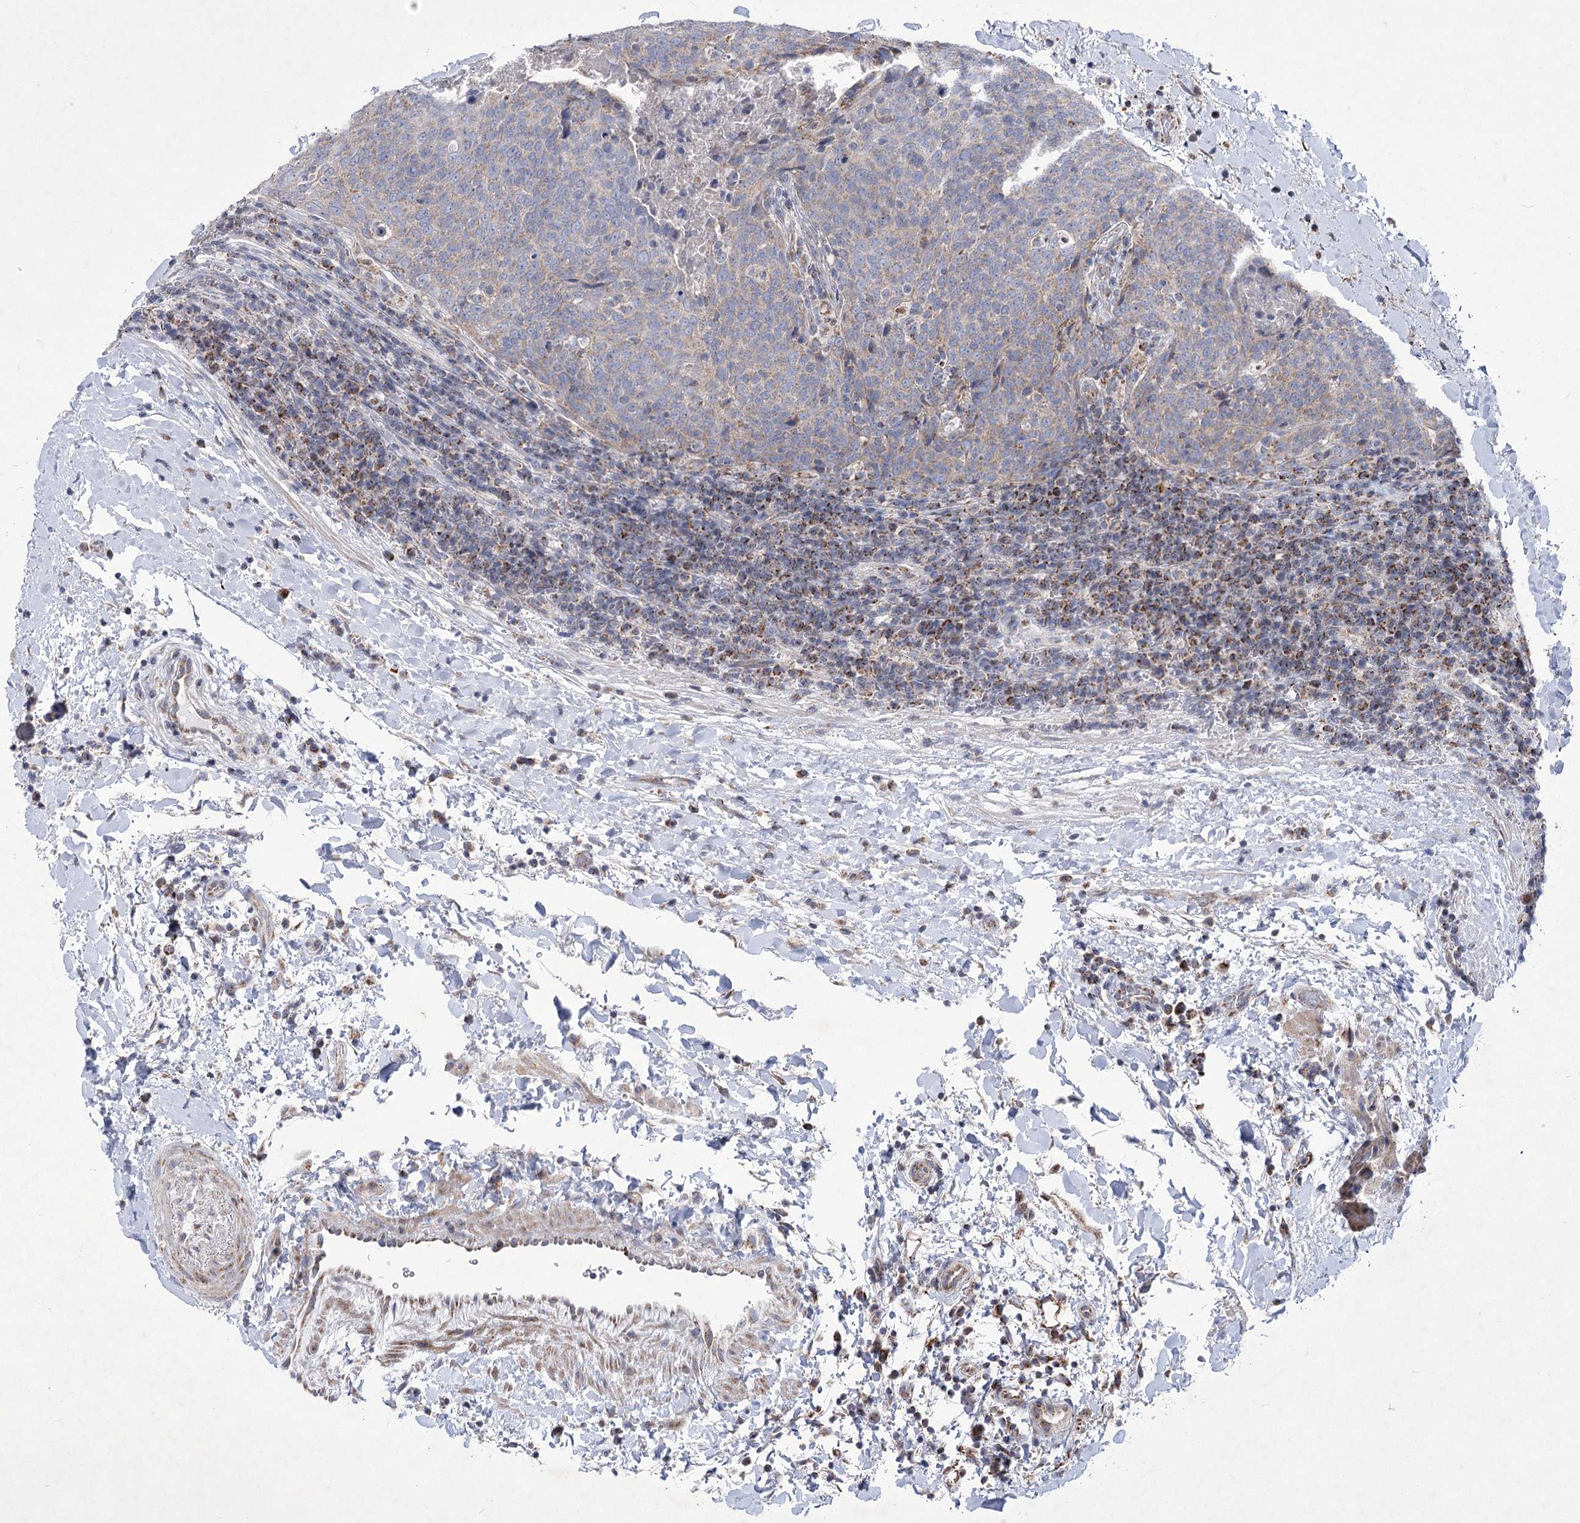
{"staining": {"intensity": "weak", "quantity": "25%-75%", "location": "cytoplasmic/membranous"}, "tissue": "head and neck cancer", "cell_type": "Tumor cells", "image_type": "cancer", "snomed": [{"axis": "morphology", "description": "Squamous cell carcinoma, NOS"}, {"axis": "morphology", "description": "Squamous cell carcinoma, metastatic, NOS"}, {"axis": "topography", "description": "Lymph node"}, {"axis": "topography", "description": "Head-Neck"}], "caption": "Head and neck cancer (squamous cell carcinoma) stained with IHC shows weak cytoplasmic/membranous expression in approximately 25%-75% of tumor cells. The staining was performed using DAB (3,3'-diaminobenzidine) to visualize the protein expression in brown, while the nuclei were stained in blue with hematoxylin (Magnification: 20x).", "gene": "PDHB", "patient": {"sex": "male", "age": 62}}